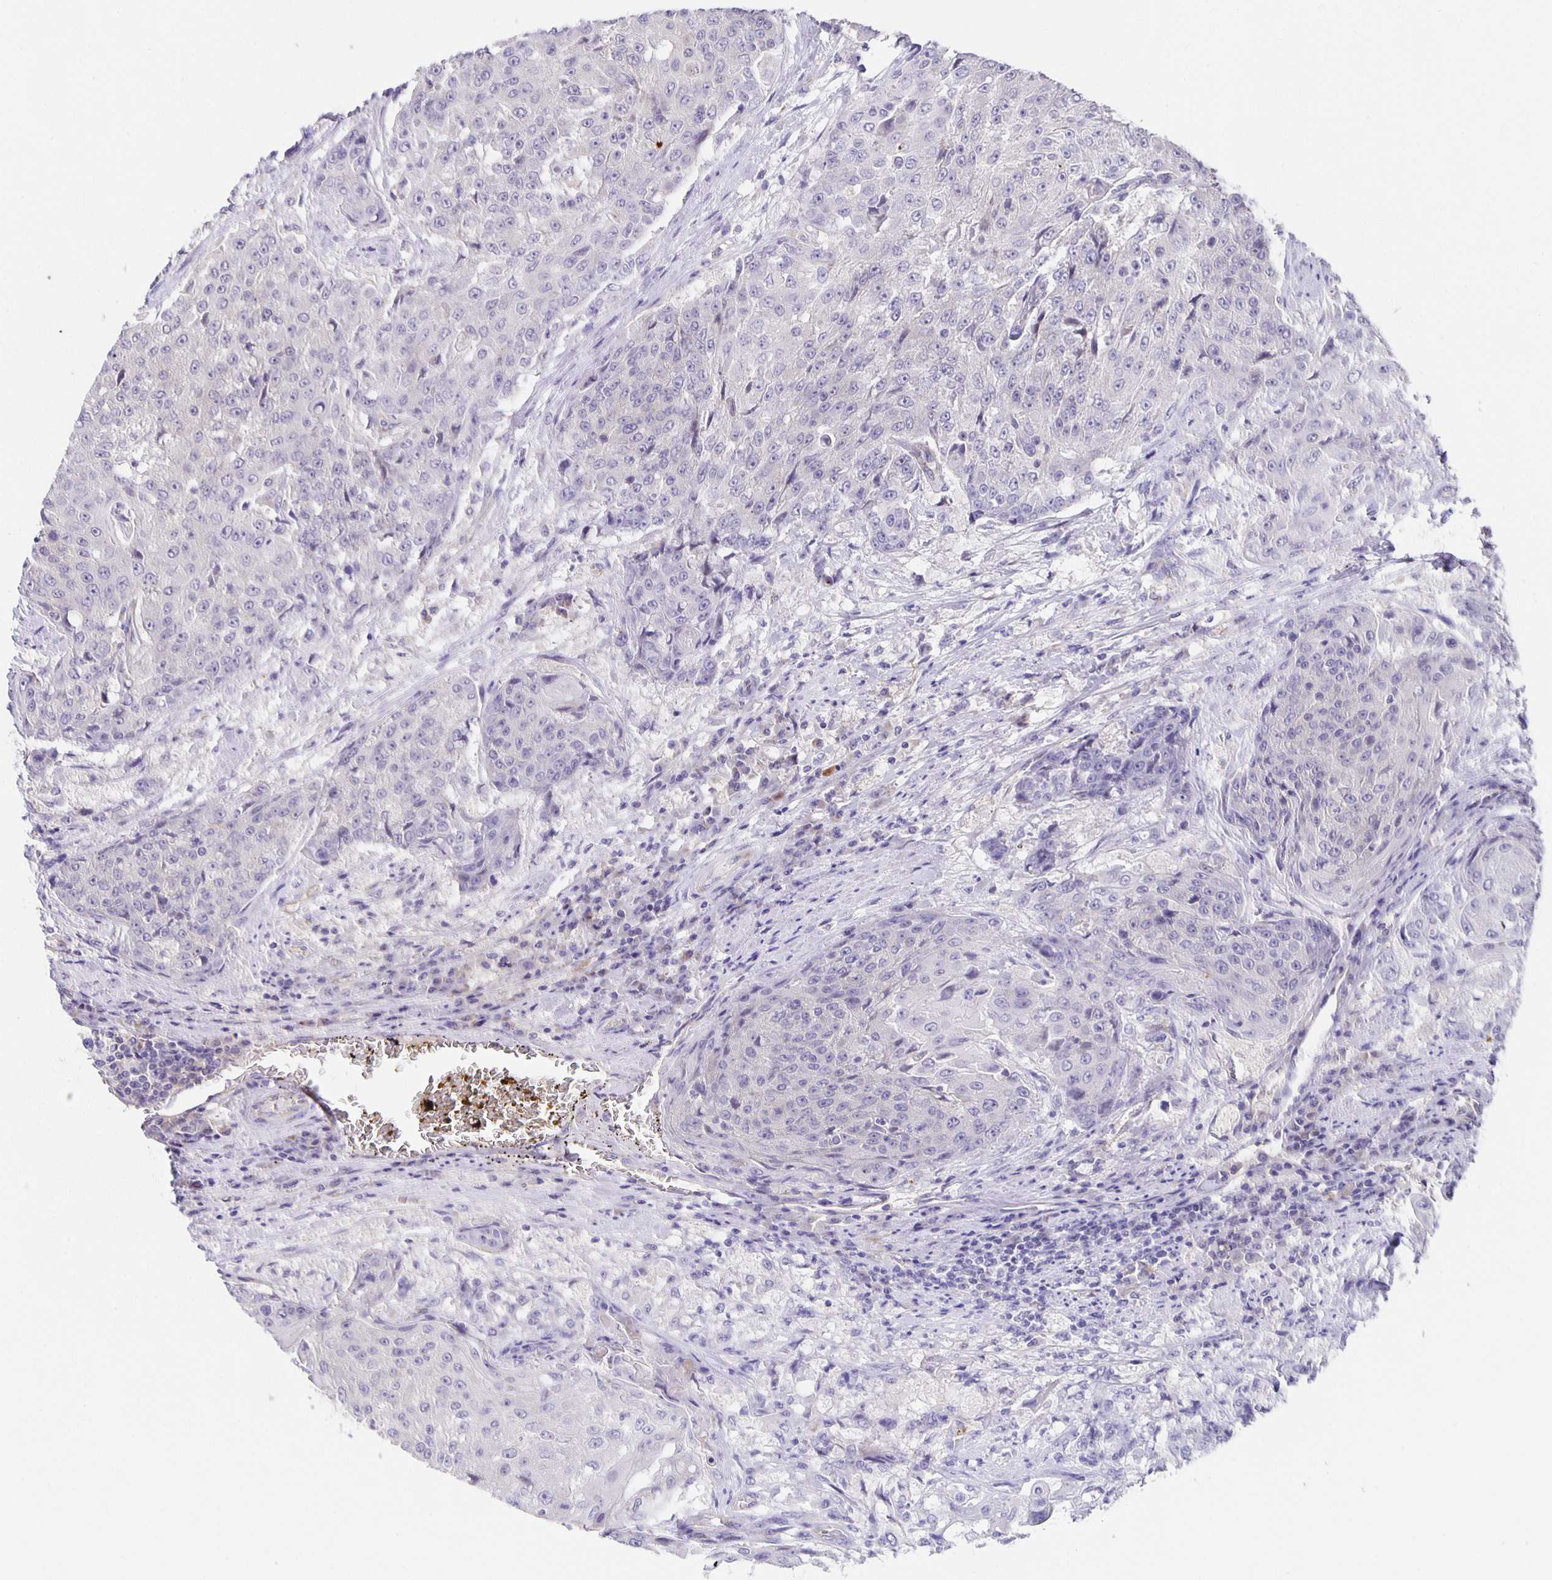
{"staining": {"intensity": "negative", "quantity": "none", "location": "none"}, "tissue": "urothelial cancer", "cell_type": "Tumor cells", "image_type": "cancer", "snomed": [{"axis": "morphology", "description": "Urothelial carcinoma, High grade"}, {"axis": "topography", "description": "Urinary bladder"}], "caption": "DAB immunohistochemical staining of human urothelial cancer displays no significant positivity in tumor cells.", "gene": "JMJD4", "patient": {"sex": "female", "age": 63}}